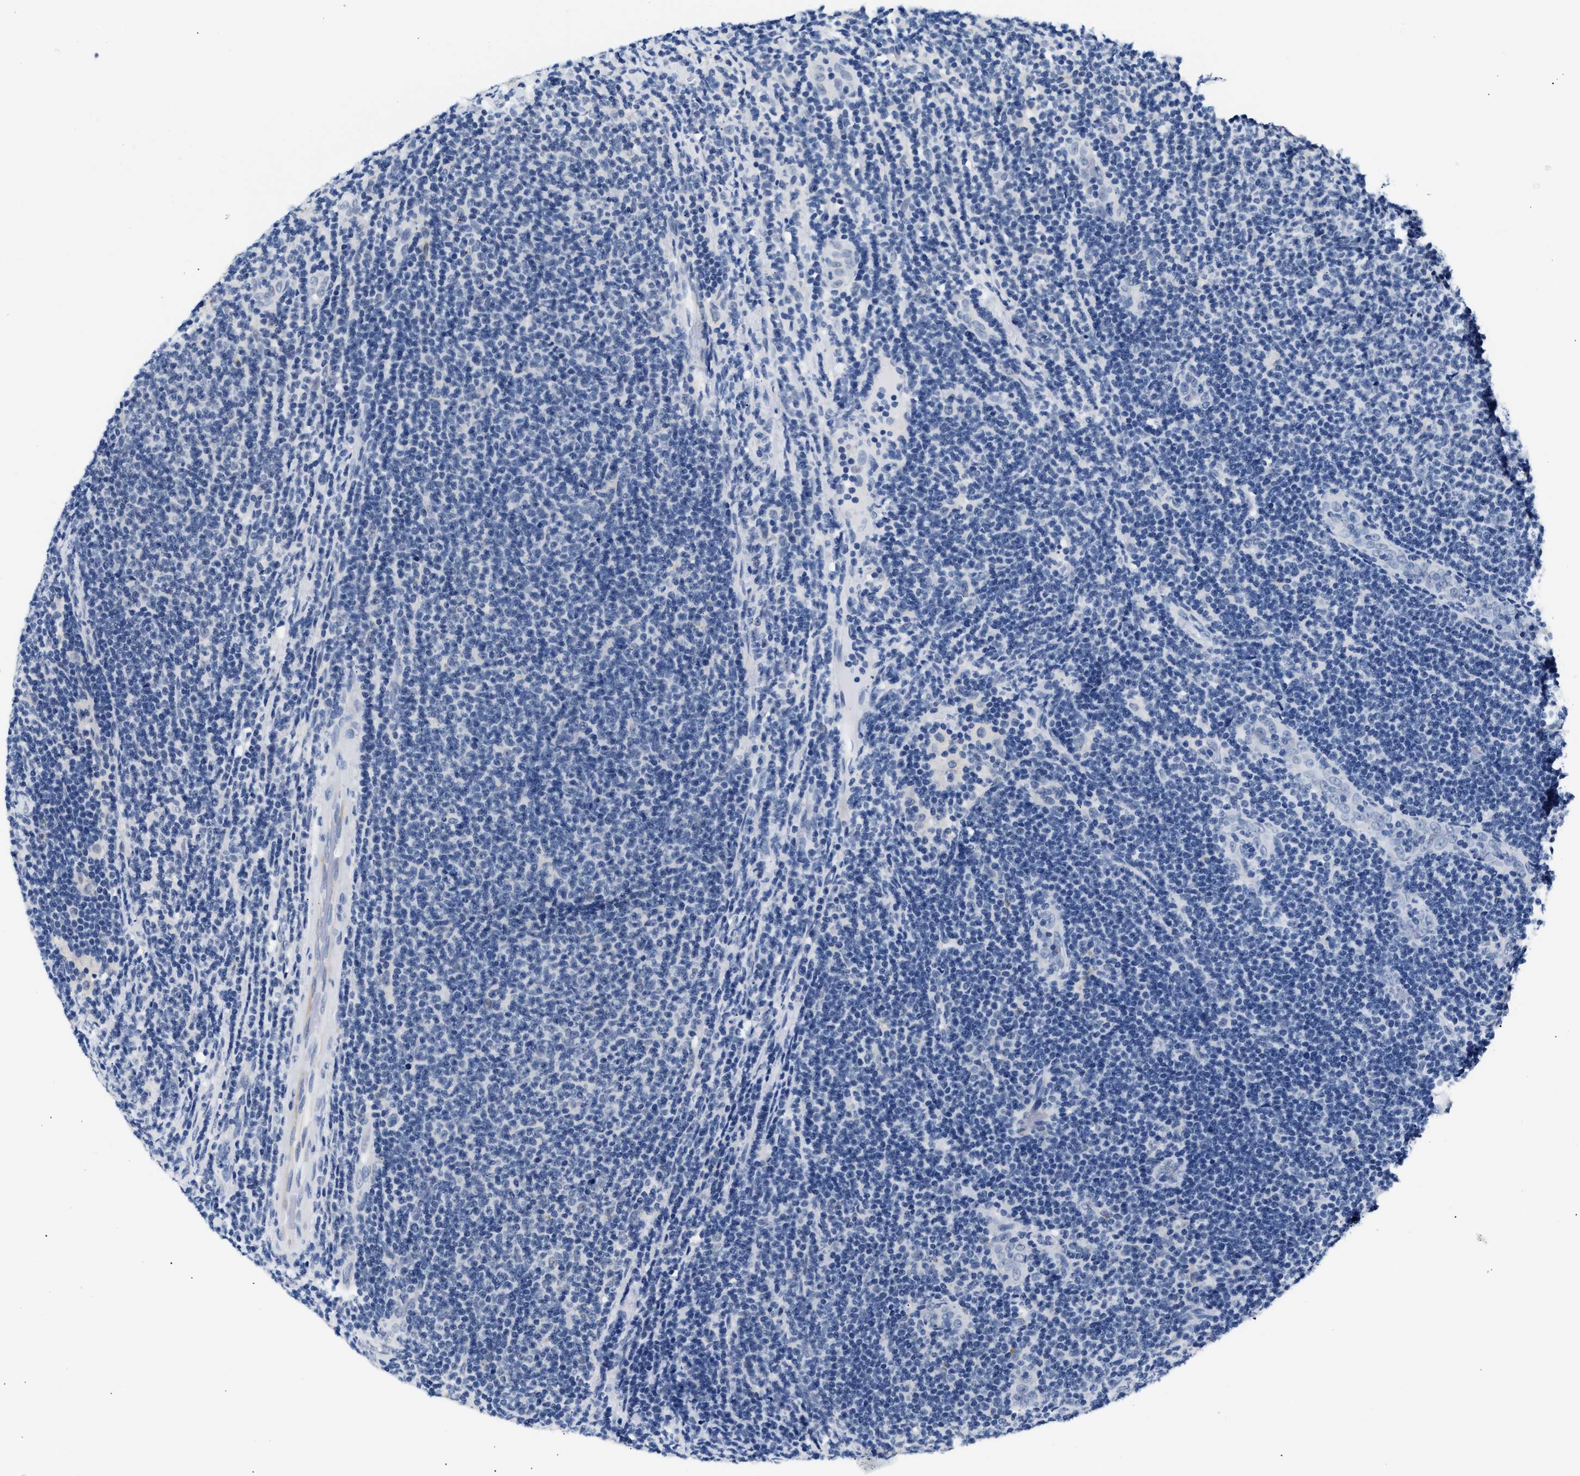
{"staining": {"intensity": "negative", "quantity": "none", "location": "none"}, "tissue": "lymphoma", "cell_type": "Tumor cells", "image_type": "cancer", "snomed": [{"axis": "morphology", "description": "Malignant lymphoma, non-Hodgkin's type, Low grade"}, {"axis": "topography", "description": "Lymph node"}], "caption": "Immunohistochemistry photomicrograph of human low-grade malignant lymphoma, non-Hodgkin's type stained for a protein (brown), which shows no expression in tumor cells.", "gene": "MED22", "patient": {"sex": "male", "age": 66}}